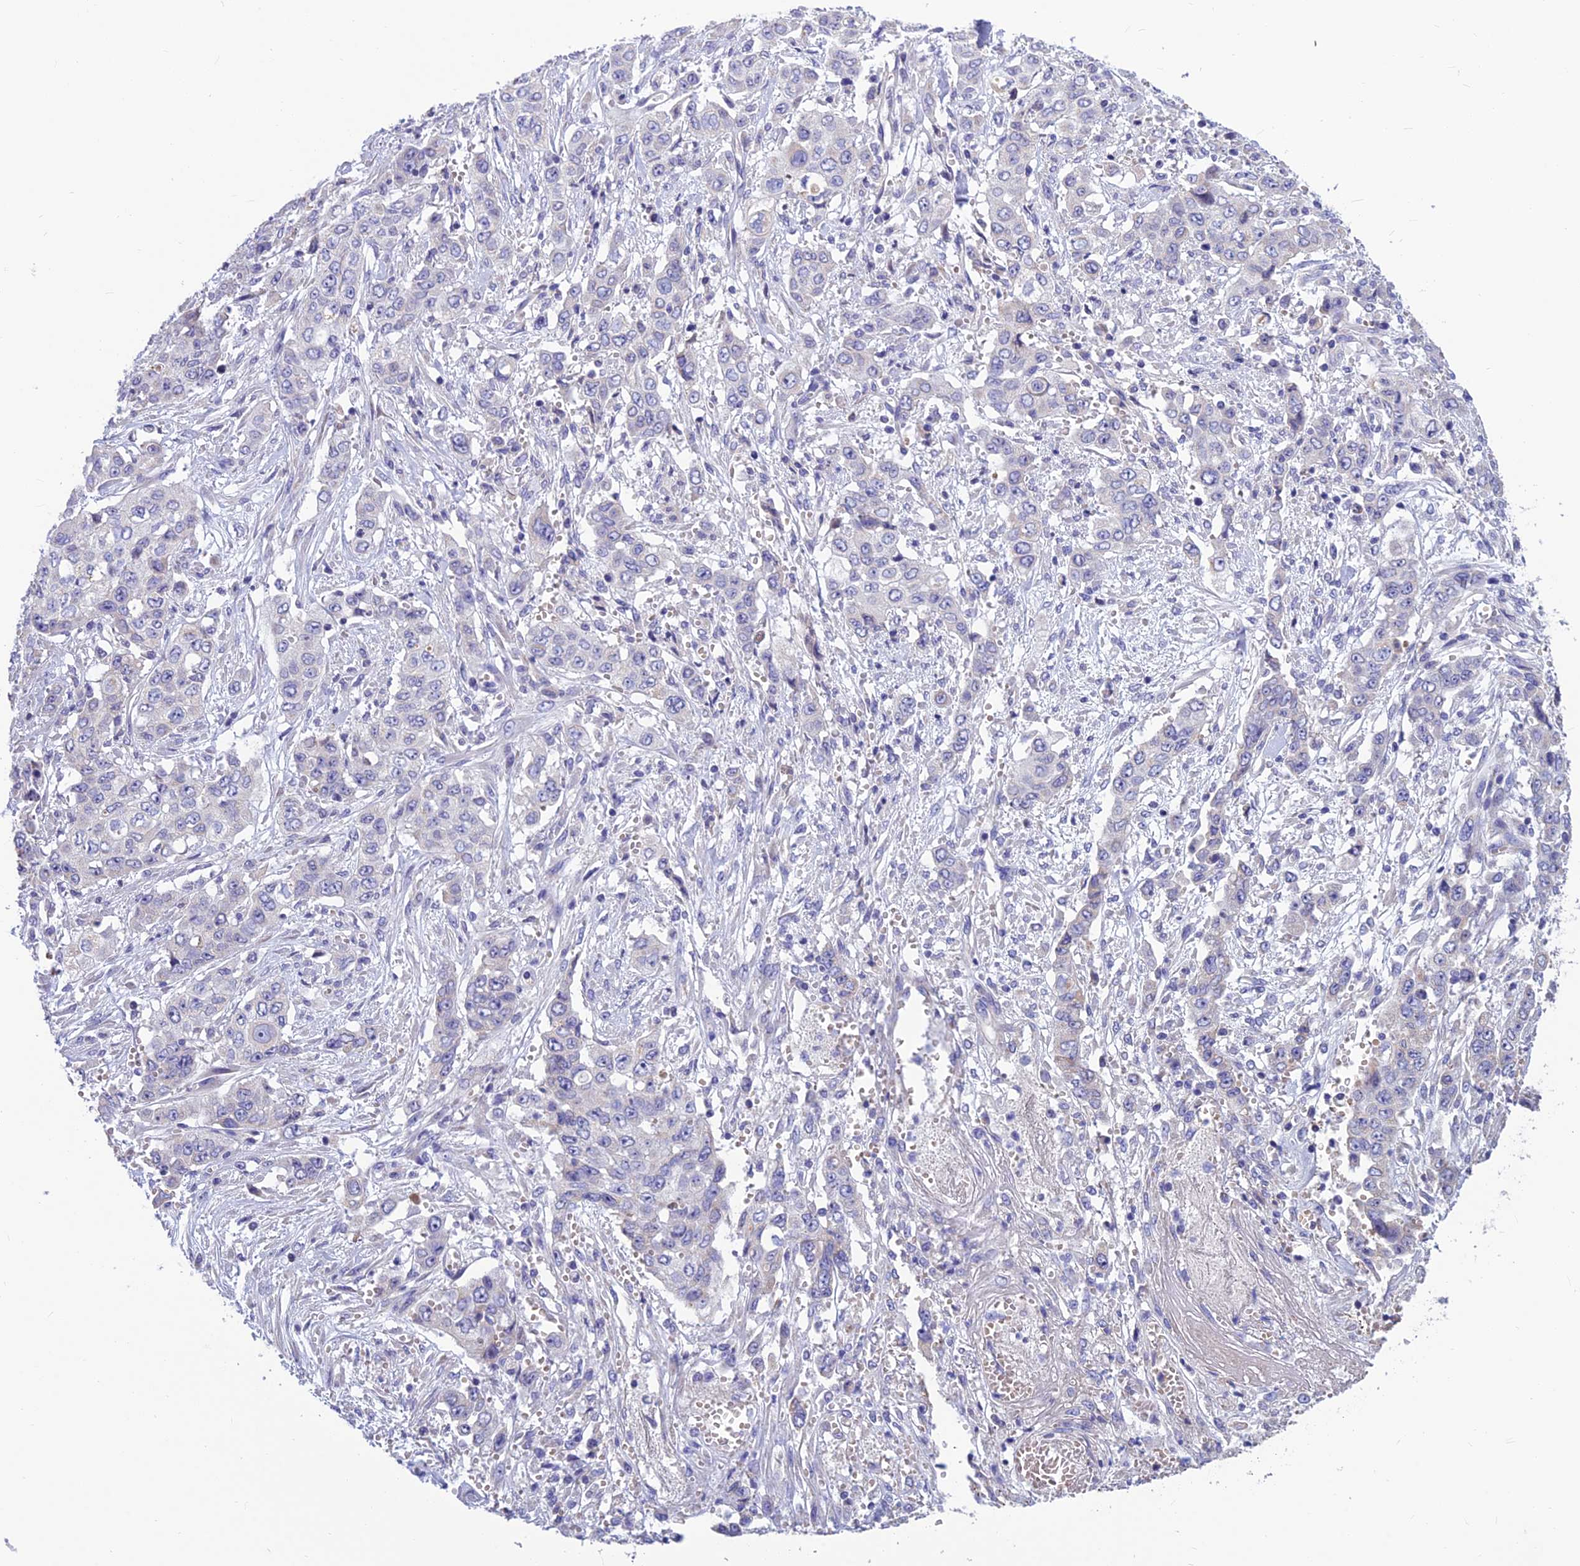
{"staining": {"intensity": "negative", "quantity": "none", "location": "none"}, "tissue": "stomach cancer", "cell_type": "Tumor cells", "image_type": "cancer", "snomed": [{"axis": "morphology", "description": "Normal tissue, NOS"}, {"axis": "morphology", "description": "Adenocarcinoma, NOS"}, {"axis": "topography", "description": "Stomach"}], "caption": "There is no significant staining in tumor cells of stomach cancer (adenocarcinoma).", "gene": "BHMT2", "patient": {"sex": "female", "age": 64}}